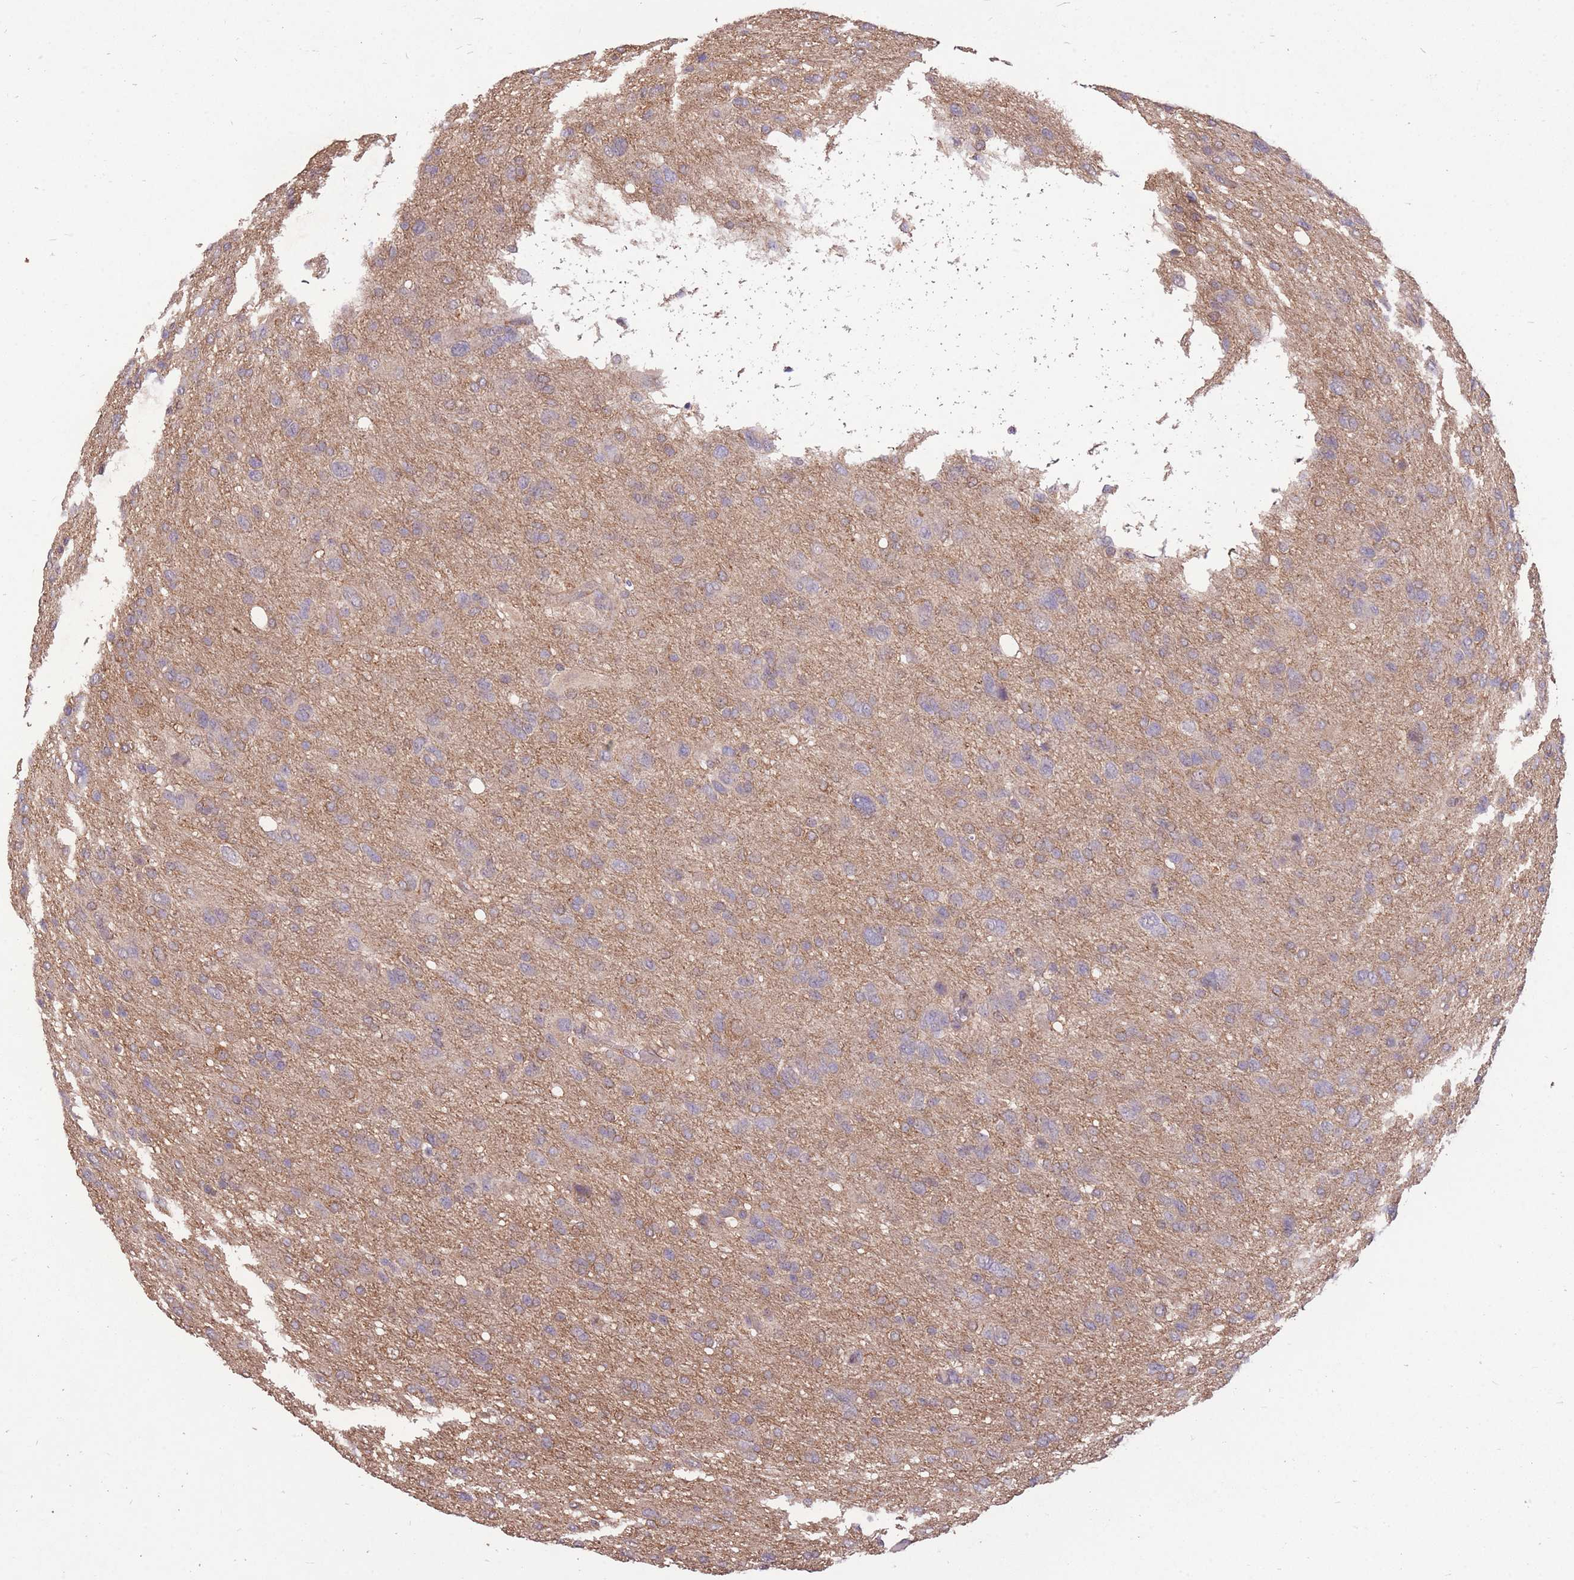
{"staining": {"intensity": "negative", "quantity": "none", "location": "none"}, "tissue": "glioma", "cell_type": "Tumor cells", "image_type": "cancer", "snomed": [{"axis": "morphology", "description": "Glioma, malignant, High grade"}, {"axis": "topography", "description": "Brain"}], "caption": "Tumor cells are negative for protein expression in human malignant glioma (high-grade).", "gene": "DYNC1LI2", "patient": {"sex": "female", "age": 59}}